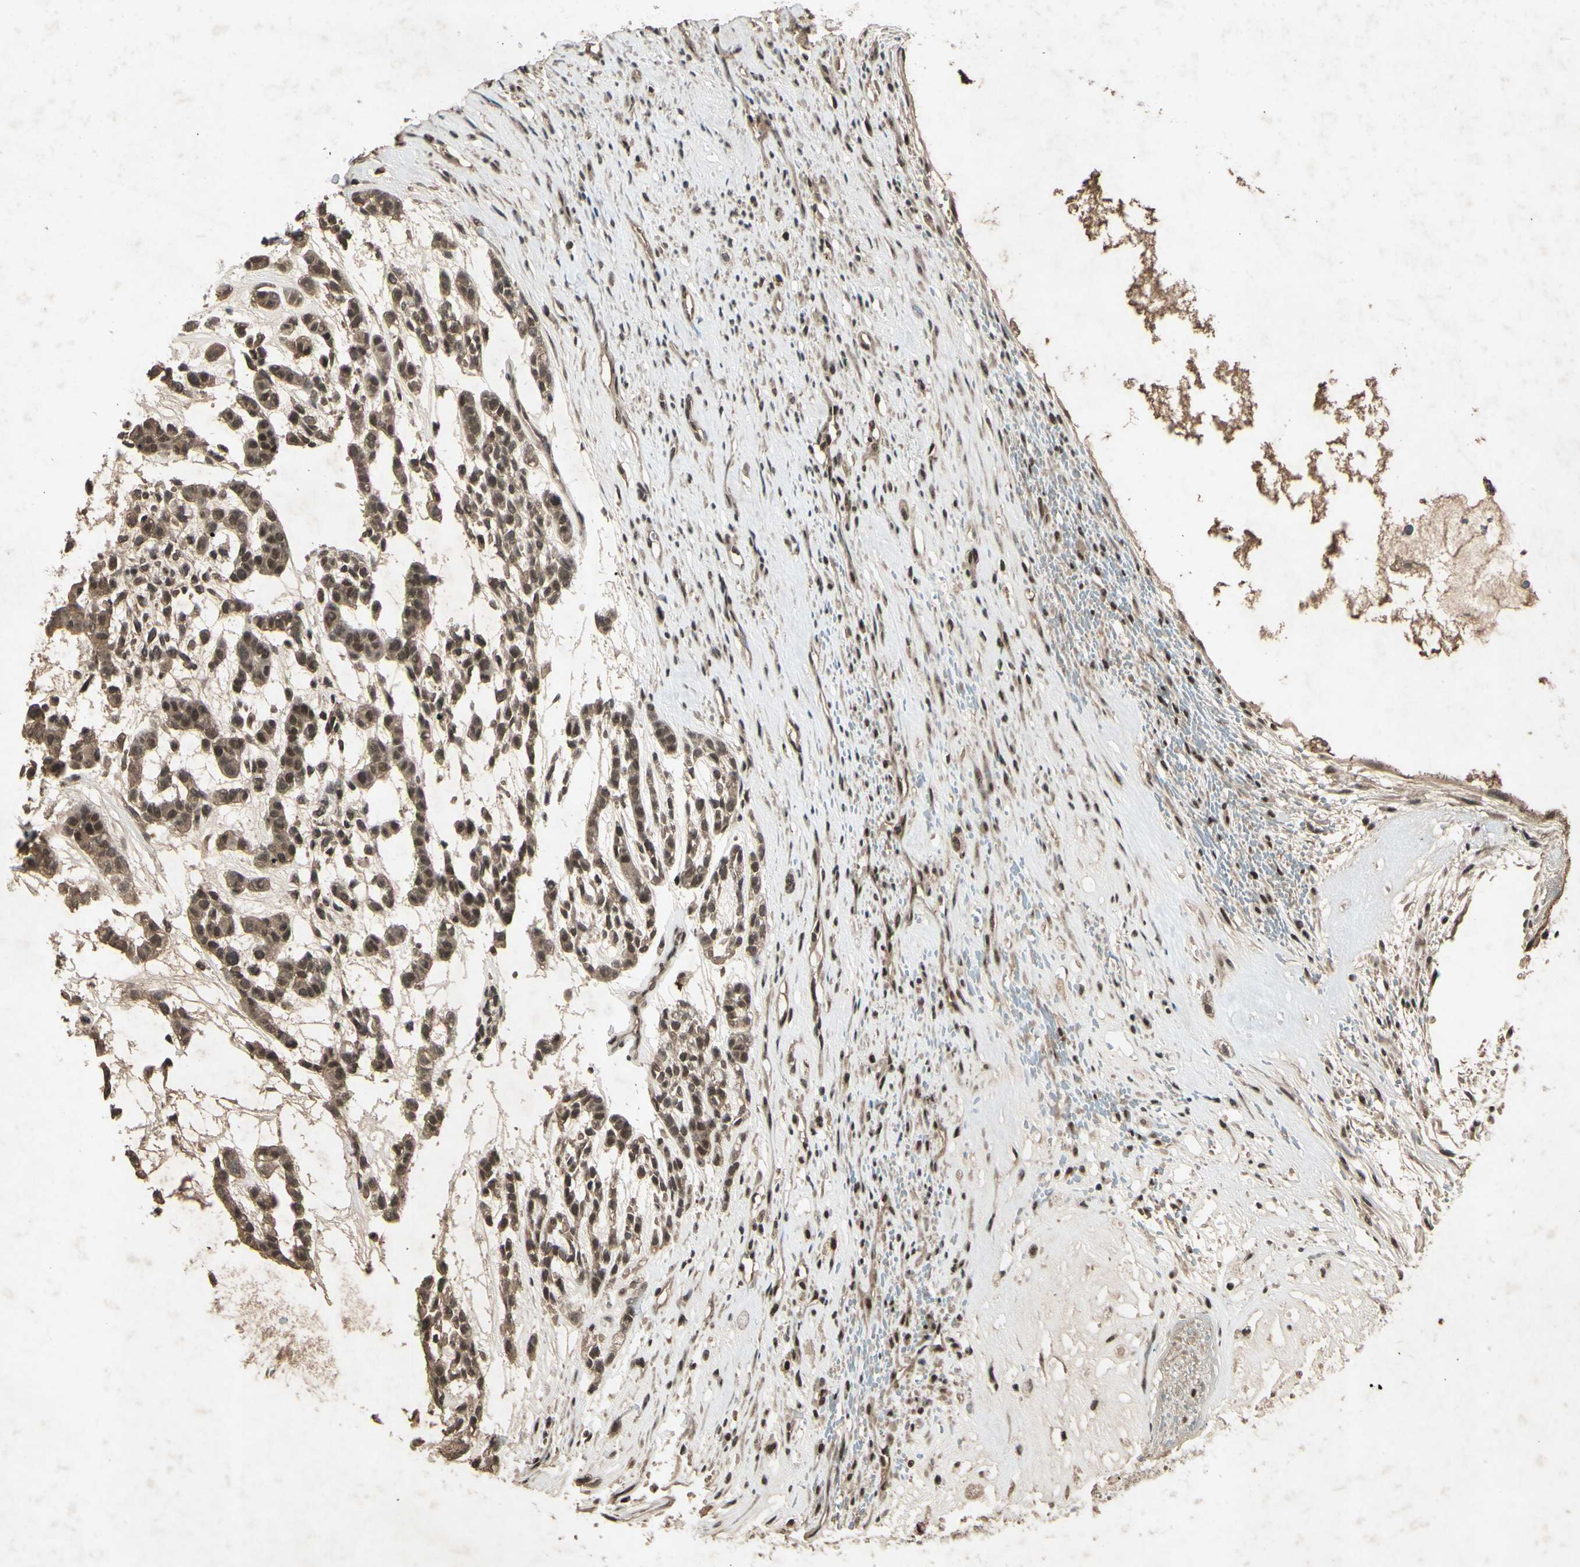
{"staining": {"intensity": "moderate", "quantity": ">75%", "location": "cytoplasmic/membranous,nuclear"}, "tissue": "head and neck cancer", "cell_type": "Tumor cells", "image_type": "cancer", "snomed": [{"axis": "morphology", "description": "Adenocarcinoma, NOS"}, {"axis": "morphology", "description": "Adenoma, NOS"}, {"axis": "topography", "description": "Head-Neck"}], "caption": "The histopathology image shows immunohistochemical staining of adenoma (head and neck). There is moderate cytoplasmic/membranous and nuclear expression is identified in approximately >75% of tumor cells. Ihc stains the protein of interest in brown and the nuclei are stained blue.", "gene": "SNW1", "patient": {"sex": "female", "age": 55}}